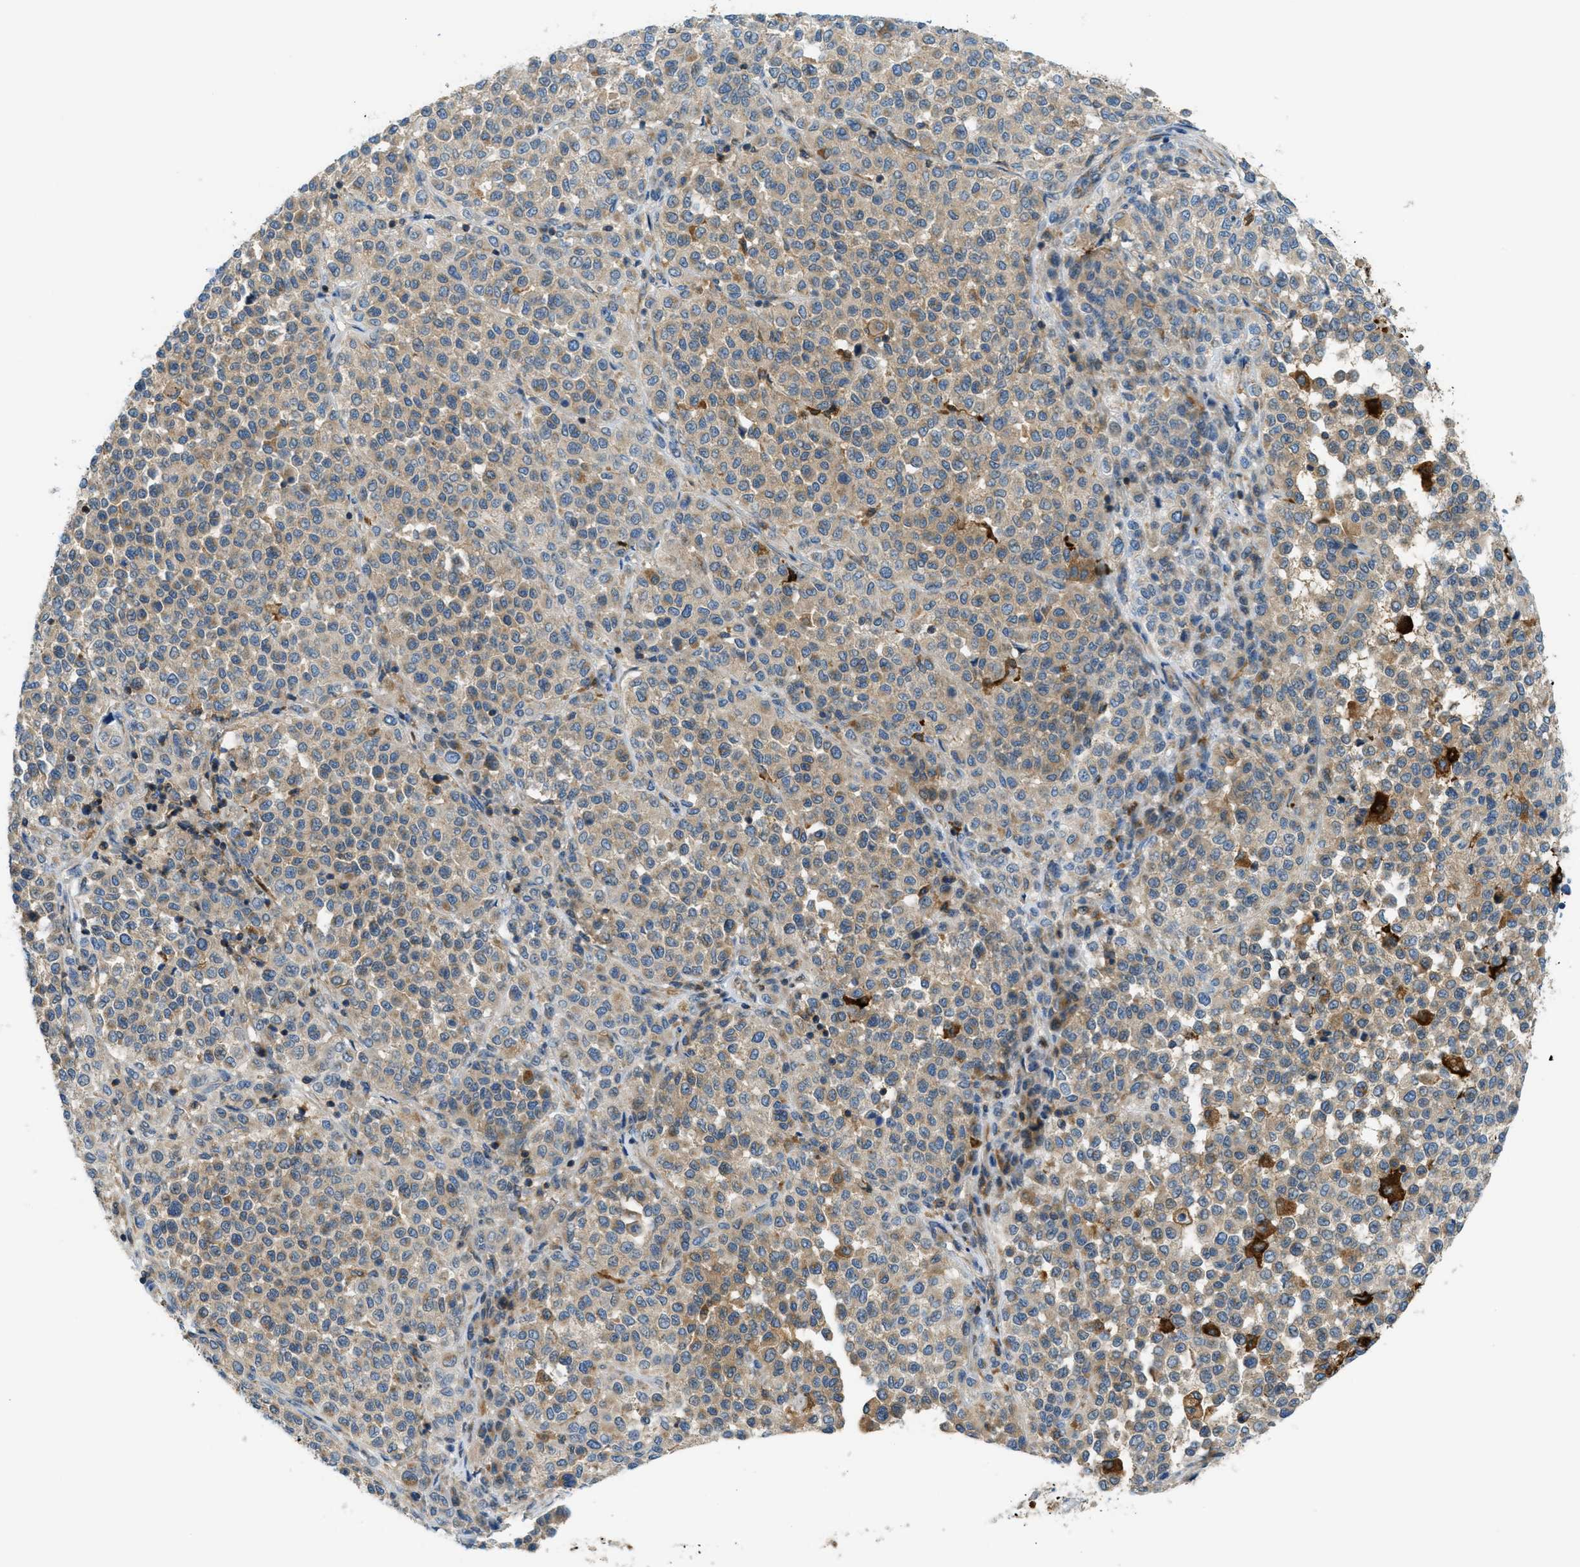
{"staining": {"intensity": "weak", "quantity": "25%-75%", "location": "cytoplasmic/membranous"}, "tissue": "melanoma", "cell_type": "Tumor cells", "image_type": "cancer", "snomed": [{"axis": "morphology", "description": "Malignant melanoma, Metastatic site"}, {"axis": "topography", "description": "Pancreas"}], "caption": "This is an image of IHC staining of malignant melanoma (metastatic site), which shows weak staining in the cytoplasmic/membranous of tumor cells.", "gene": "RFFL", "patient": {"sex": "female", "age": 30}}